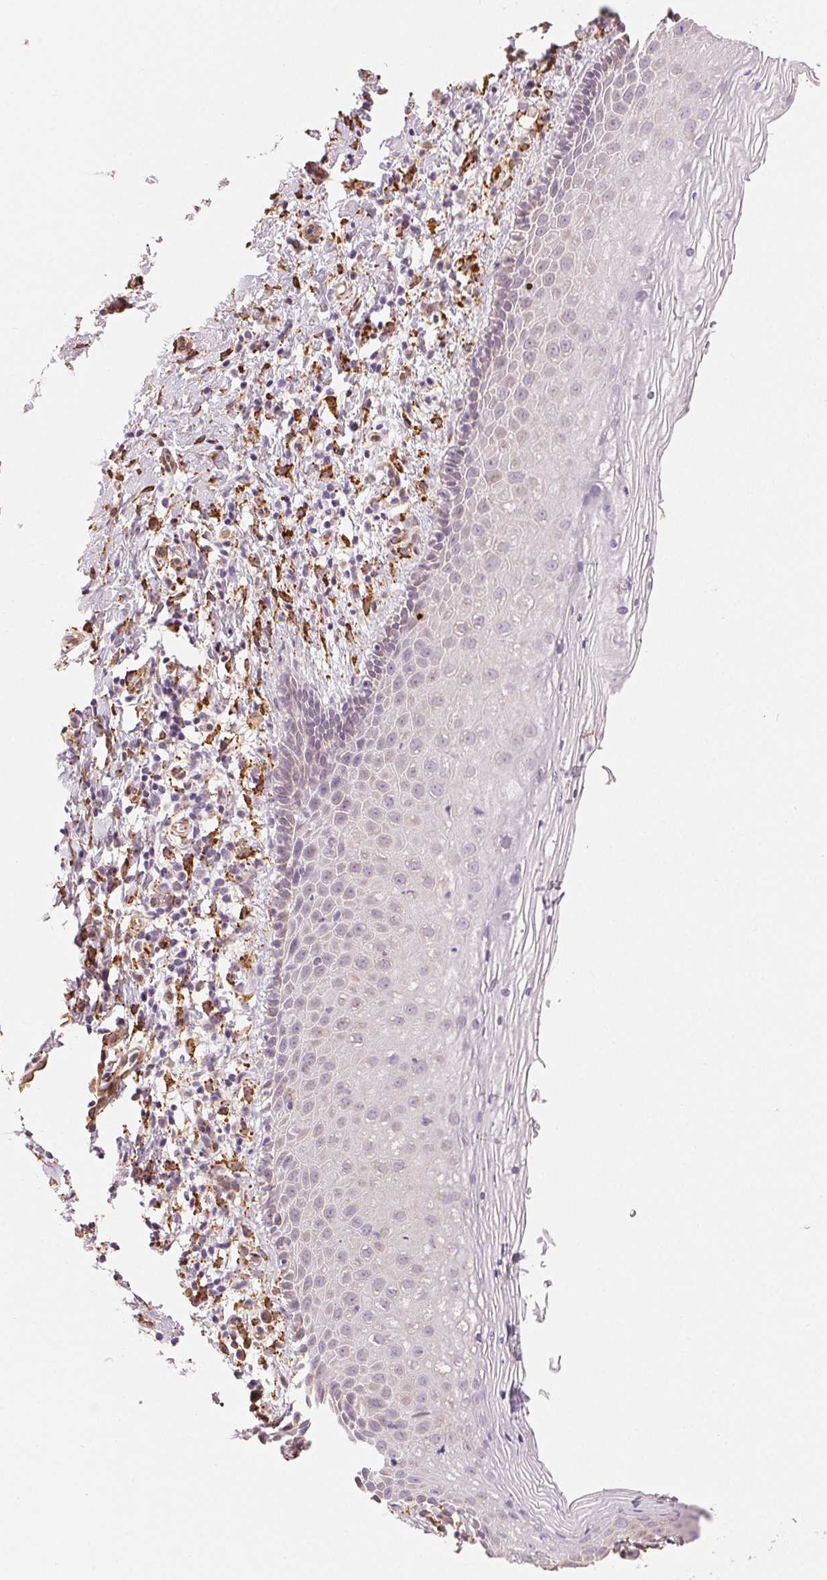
{"staining": {"intensity": "weak", "quantity": "25%-75%", "location": "cytoplasmic/membranous"}, "tissue": "vagina", "cell_type": "Squamous epithelial cells", "image_type": "normal", "snomed": [{"axis": "morphology", "description": "Normal tissue, NOS"}, {"axis": "topography", "description": "Vagina"}], "caption": "Weak cytoplasmic/membranous expression is identified in approximately 25%-75% of squamous epithelial cells in normal vagina.", "gene": "RCN3", "patient": {"sex": "female", "age": 51}}